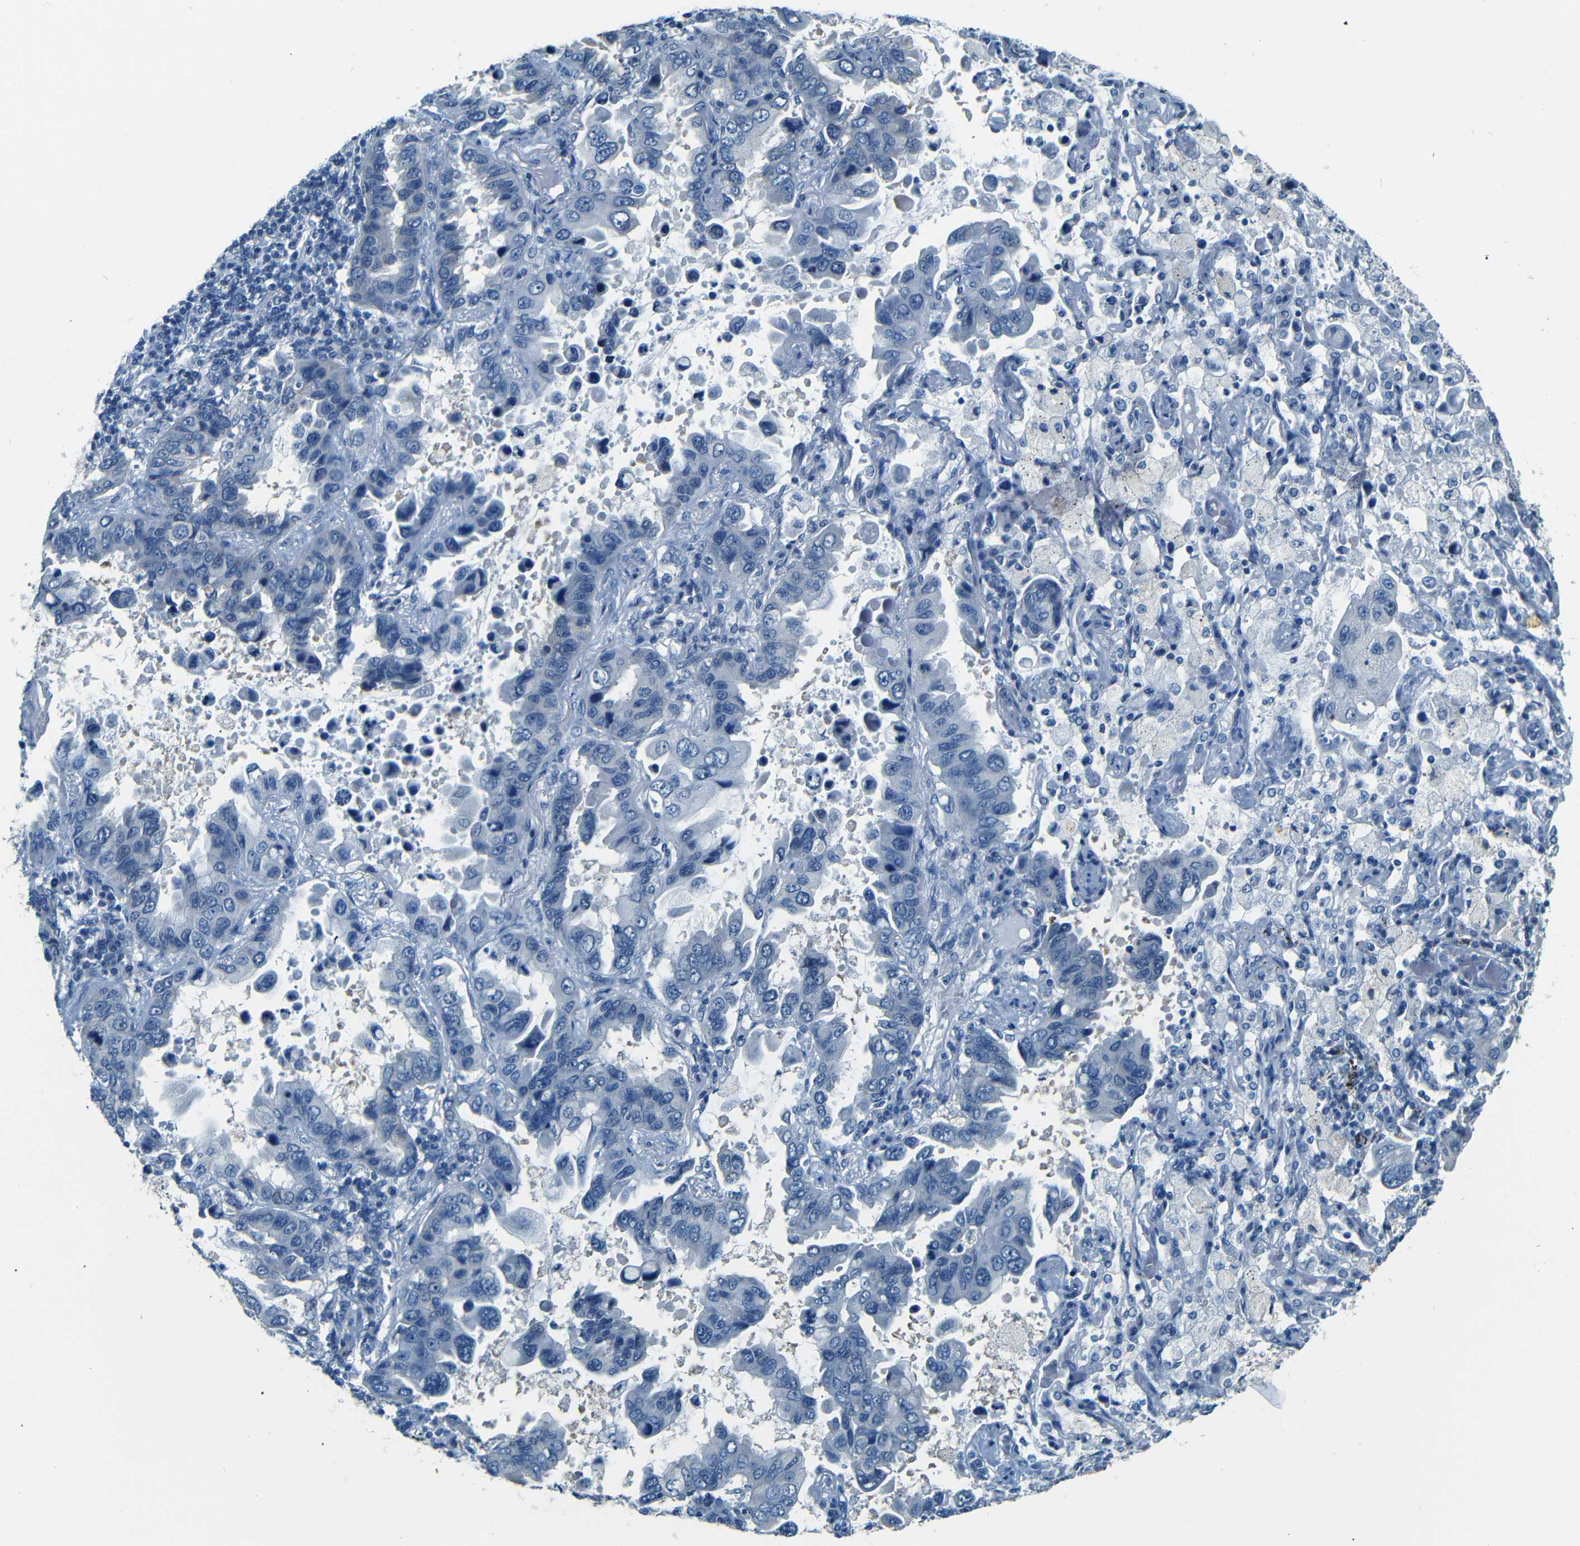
{"staining": {"intensity": "negative", "quantity": "none", "location": "none"}, "tissue": "lung cancer", "cell_type": "Tumor cells", "image_type": "cancer", "snomed": [{"axis": "morphology", "description": "Adenocarcinoma, NOS"}, {"axis": "topography", "description": "Lung"}], "caption": "IHC photomicrograph of neoplastic tissue: human adenocarcinoma (lung) stained with DAB (3,3'-diaminobenzidine) exhibits no significant protein expression in tumor cells.", "gene": "ZMAT1", "patient": {"sex": "male", "age": 64}}